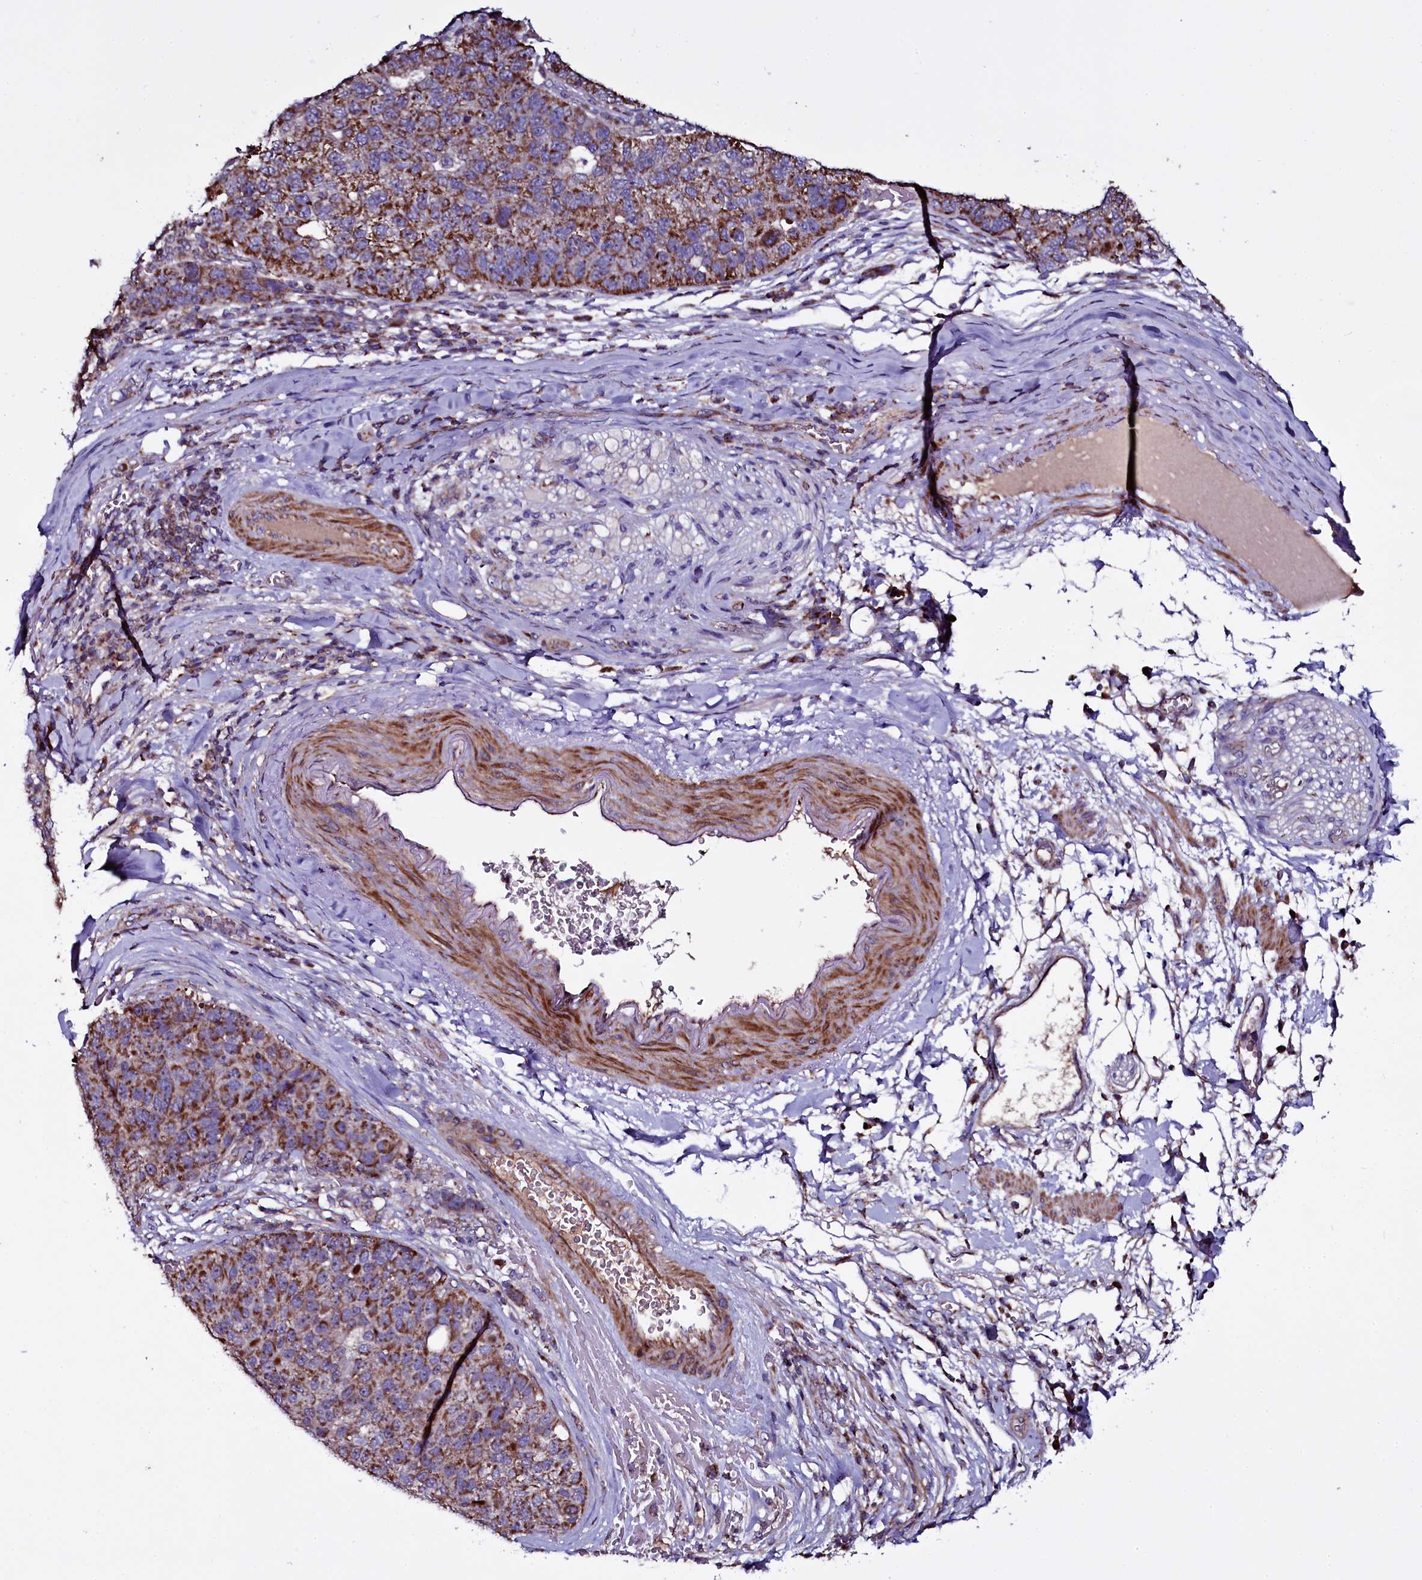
{"staining": {"intensity": "strong", "quantity": ">75%", "location": "cytoplasmic/membranous"}, "tissue": "pancreatic cancer", "cell_type": "Tumor cells", "image_type": "cancer", "snomed": [{"axis": "morphology", "description": "Adenocarcinoma, NOS"}, {"axis": "topography", "description": "Pancreas"}], "caption": "Immunohistochemistry (DAB (3,3'-diaminobenzidine)) staining of pancreatic cancer exhibits strong cytoplasmic/membranous protein staining in approximately >75% of tumor cells. (Stains: DAB in brown, nuclei in blue, Microscopy: brightfield microscopy at high magnification).", "gene": "NAA80", "patient": {"sex": "female", "age": 61}}